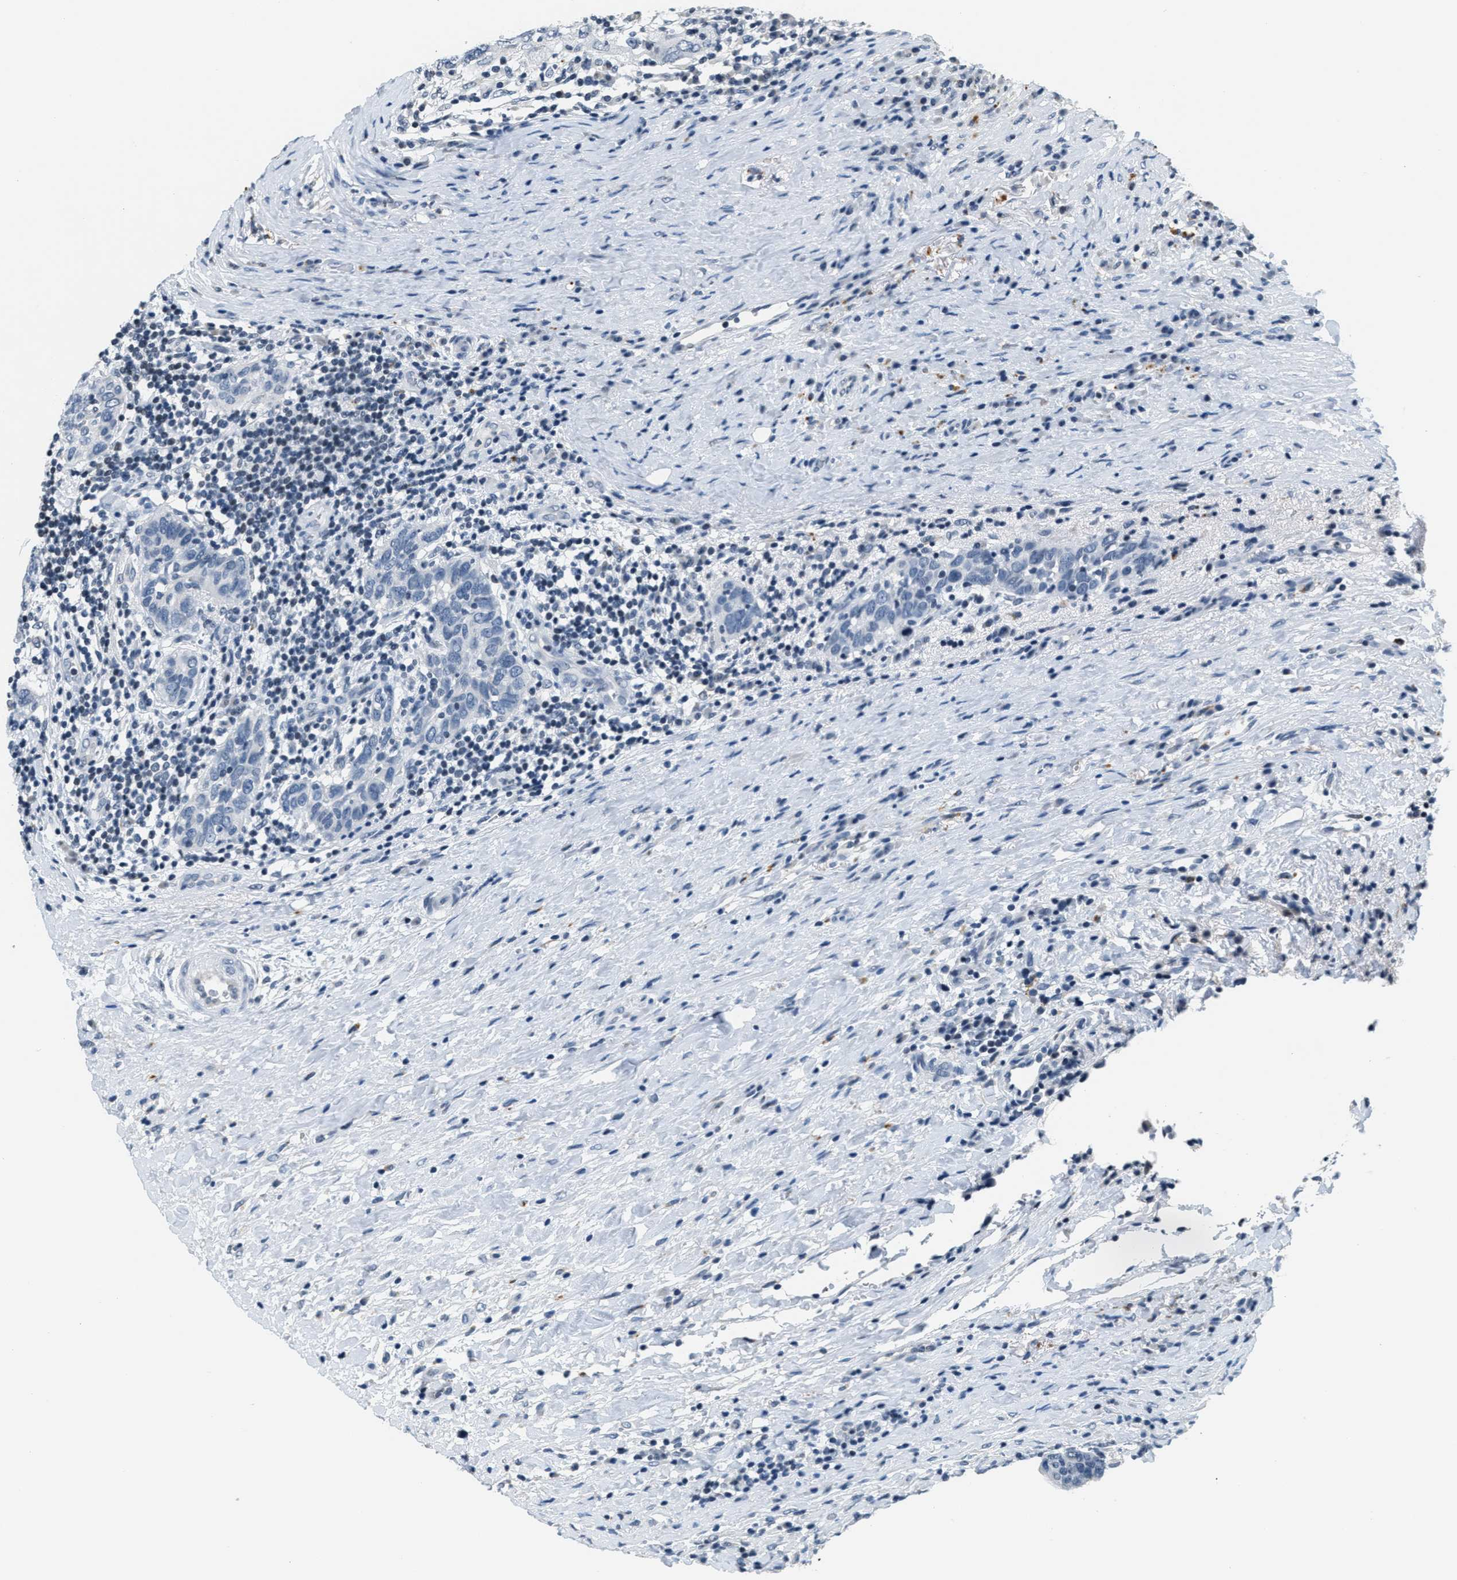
{"staining": {"intensity": "negative", "quantity": "none", "location": "none"}, "tissue": "breast cancer", "cell_type": "Tumor cells", "image_type": "cancer", "snomed": [{"axis": "morphology", "description": "Duct carcinoma"}, {"axis": "topography", "description": "Breast"}], "caption": "Immunohistochemistry histopathology image of human breast cancer (infiltrating ductal carcinoma) stained for a protein (brown), which demonstrates no expression in tumor cells.", "gene": "CA4", "patient": {"sex": "female", "age": 37}}